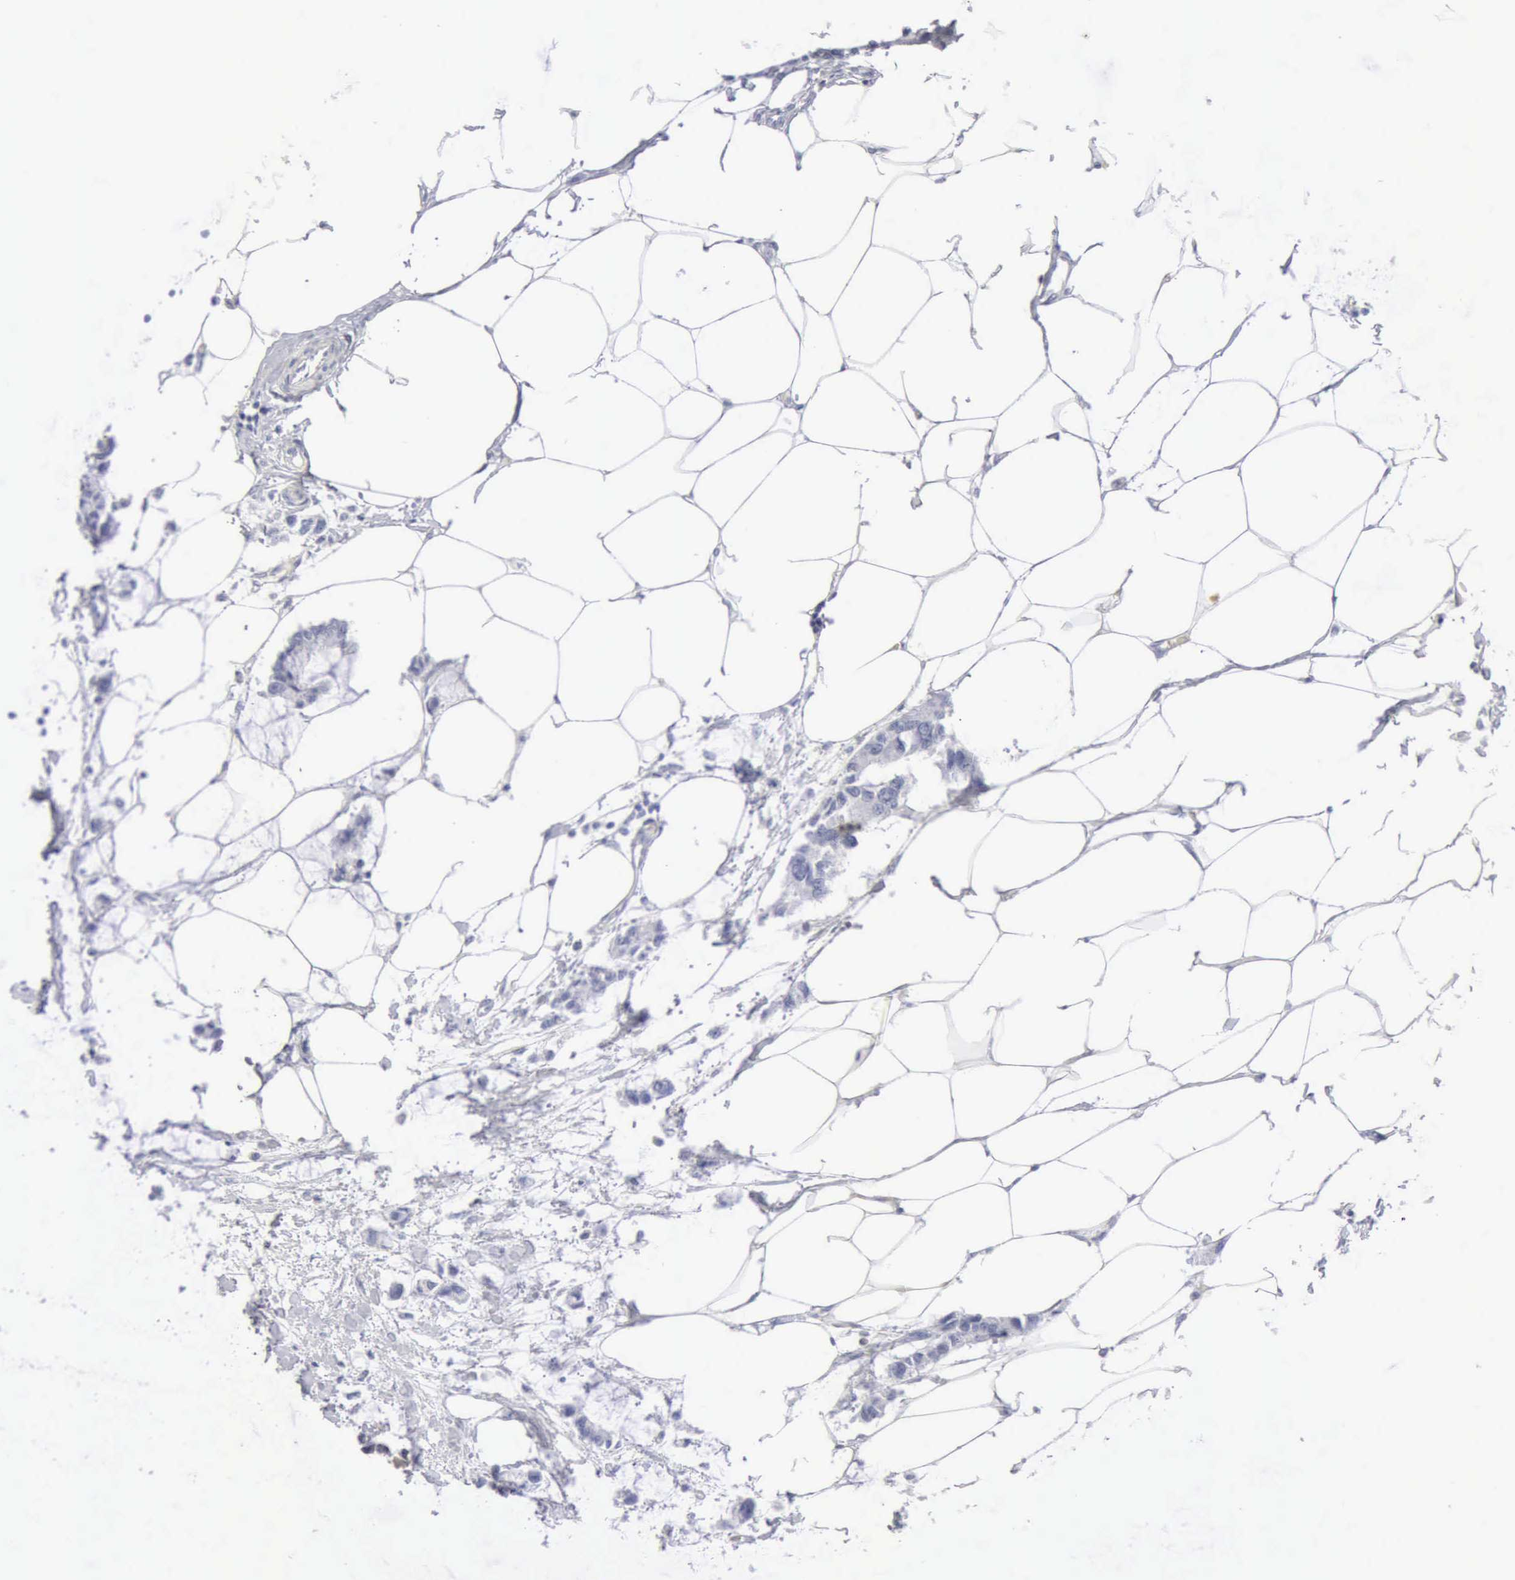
{"staining": {"intensity": "negative", "quantity": "none", "location": "none"}, "tissue": "colorectal cancer", "cell_type": "Tumor cells", "image_type": "cancer", "snomed": [{"axis": "morphology", "description": "Normal tissue, NOS"}, {"axis": "morphology", "description": "Adenocarcinoma, NOS"}, {"axis": "topography", "description": "Colon"}, {"axis": "topography", "description": "Peripheral nerve tissue"}], "caption": "Immunohistochemical staining of human colorectal cancer reveals no significant staining in tumor cells.", "gene": "KRT10", "patient": {"sex": "male", "age": 14}}